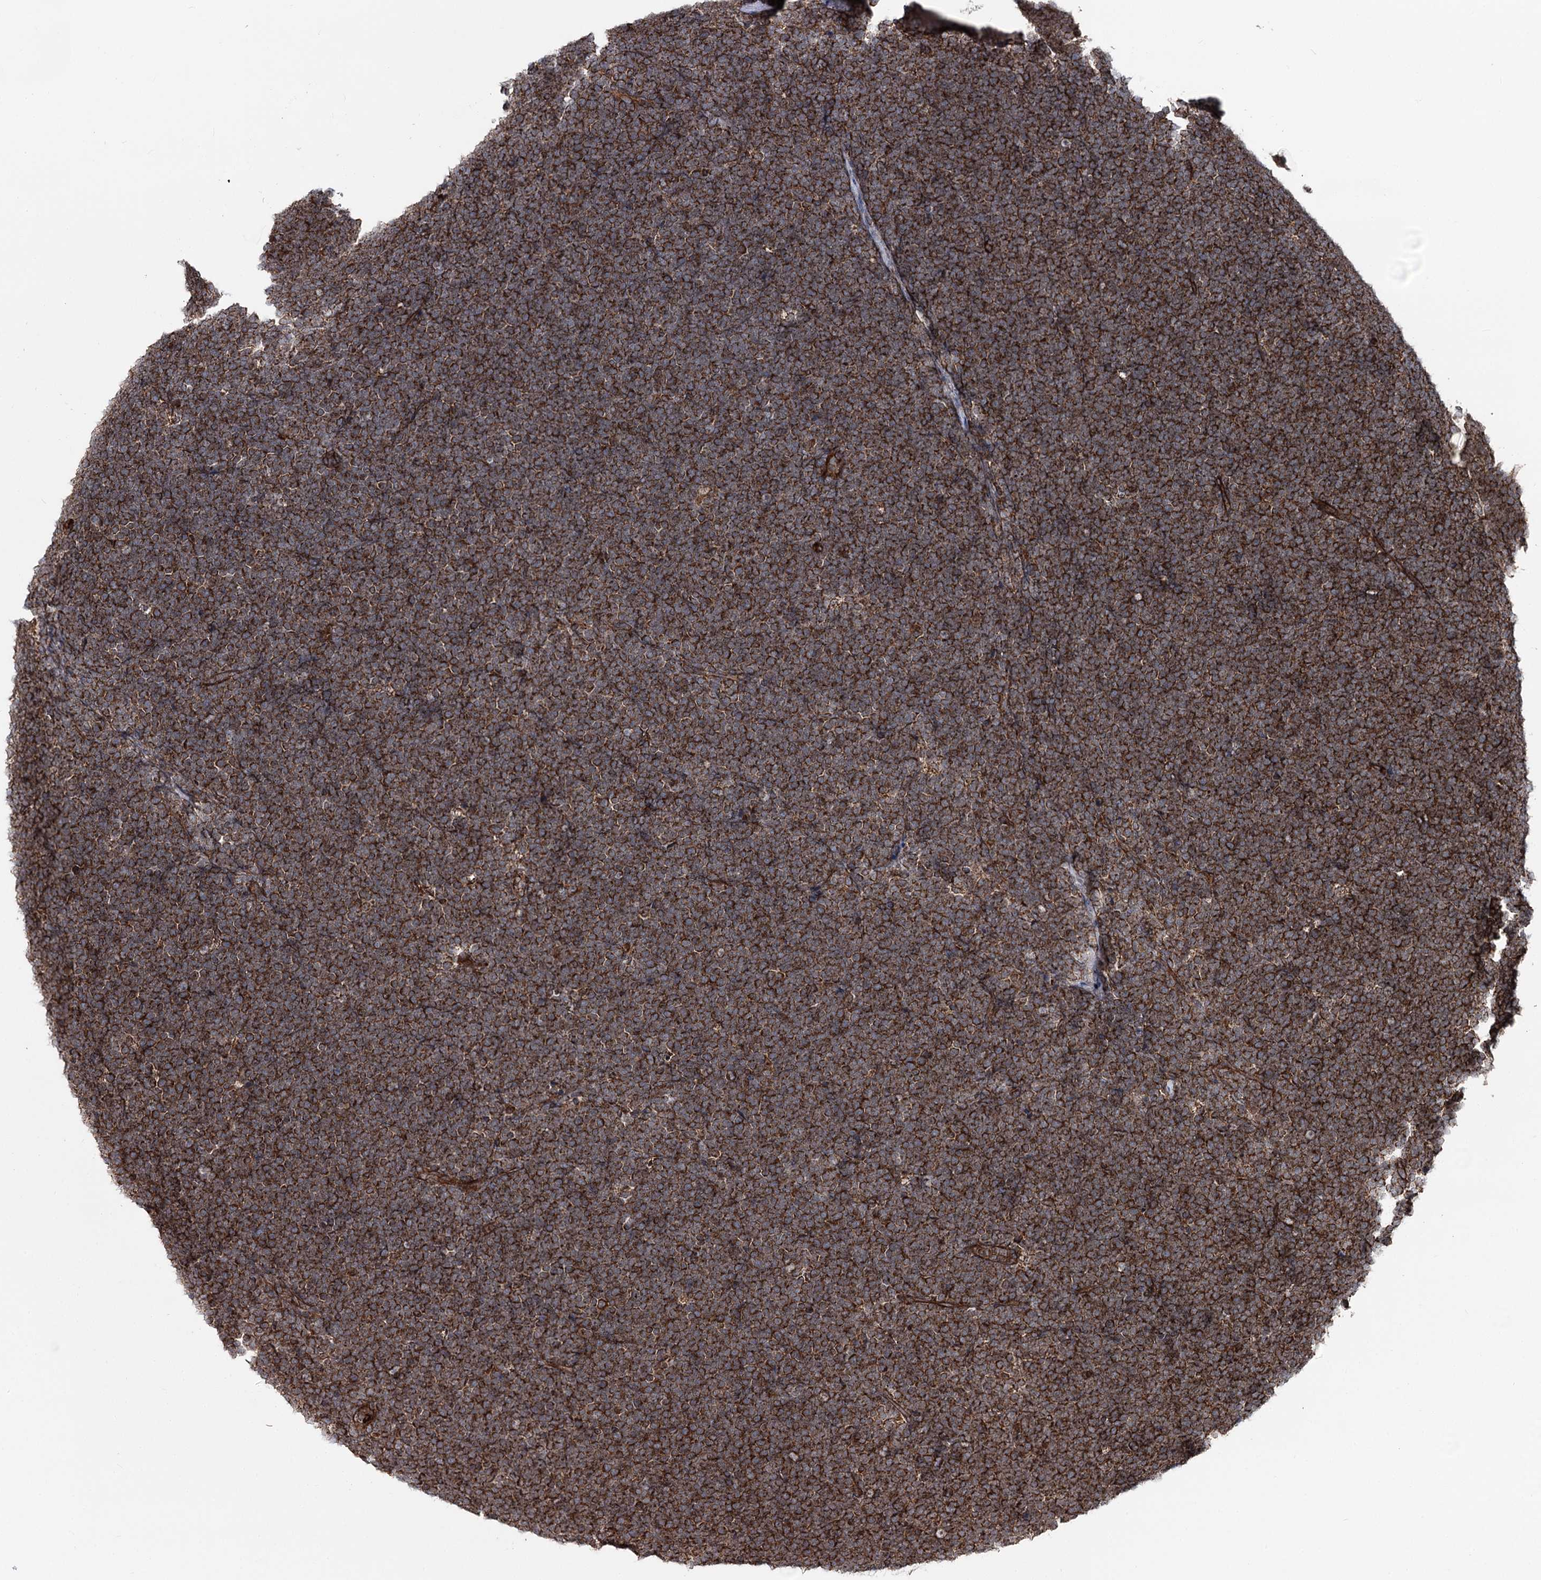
{"staining": {"intensity": "strong", "quantity": ">75%", "location": "cytoplasmic/membranous"}, "tissue": "lymphoma", "cell_type": "Tumor cells", "image_type": "cancer", "snomed": [{"axis": "morphology", "description": "Malignant lymphoma, non-Hodgkin's type, High grade"}, {"axis": "topography", "description": "Lymph node"}], "caption": "High-grade malignant lymphoma, non-Hodgkin's type stained for a protein (brown) exhibits strong cytoplasmic/membranous positive expression in approximately >75% of tumor cells.", "gene": "FGFR1OP2", "patient": {"sex": "male", "age": 13}}